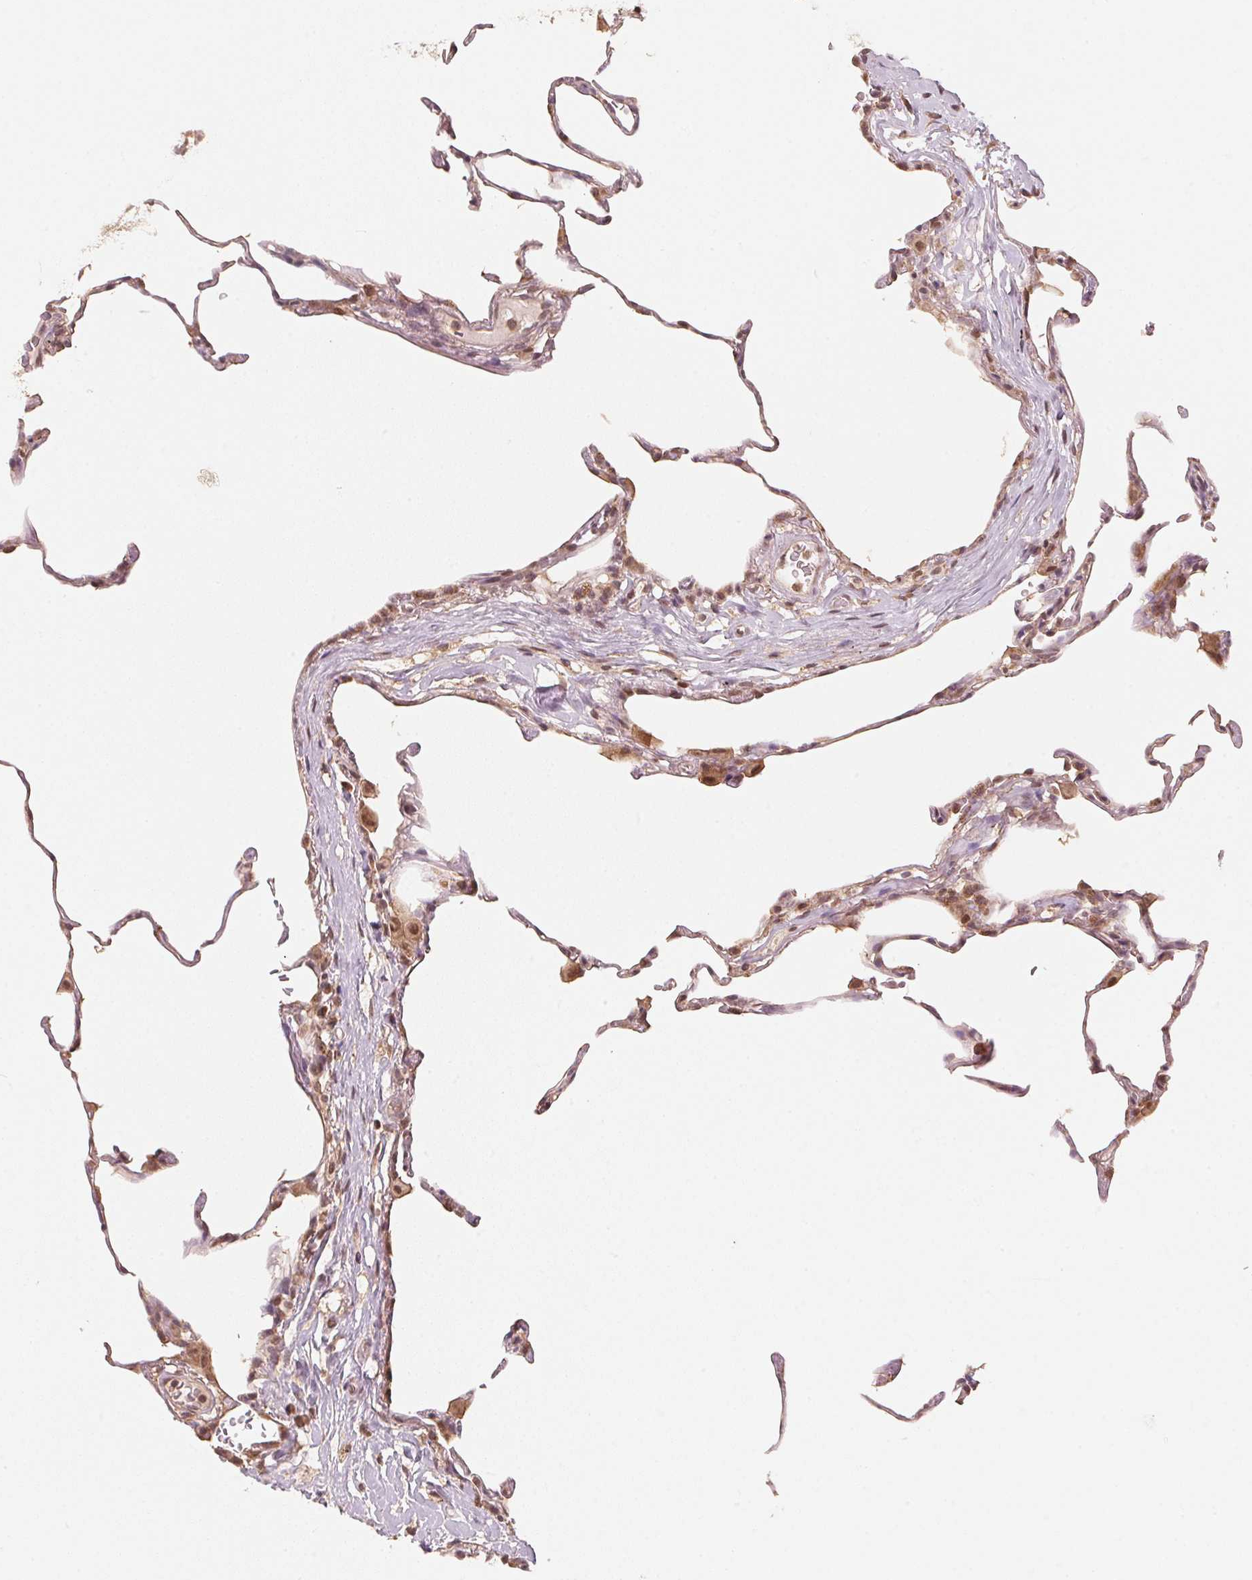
{"staining": {"intensity": "moderate", "quantity": "25%-75%", "location": "cytoplasmic/membranous,nuclear"}, "tissue": "lung", "cell_type": "Alveolar cells", "image_type": "normal", "snomed": [{"axis": "morphology", "description": "Normal tissue, NOS"}, {"axis": "topography", "description": "Lung"}], "caption": "Moderate cytoplasmic/membranous,nuclear positivity for a protein is present in approximately 25%-75% of alveolar cells of benign lung using immunohistochemistry.", "gene": "C2orf73", "patient": {"sex": "female", "age": 57}}